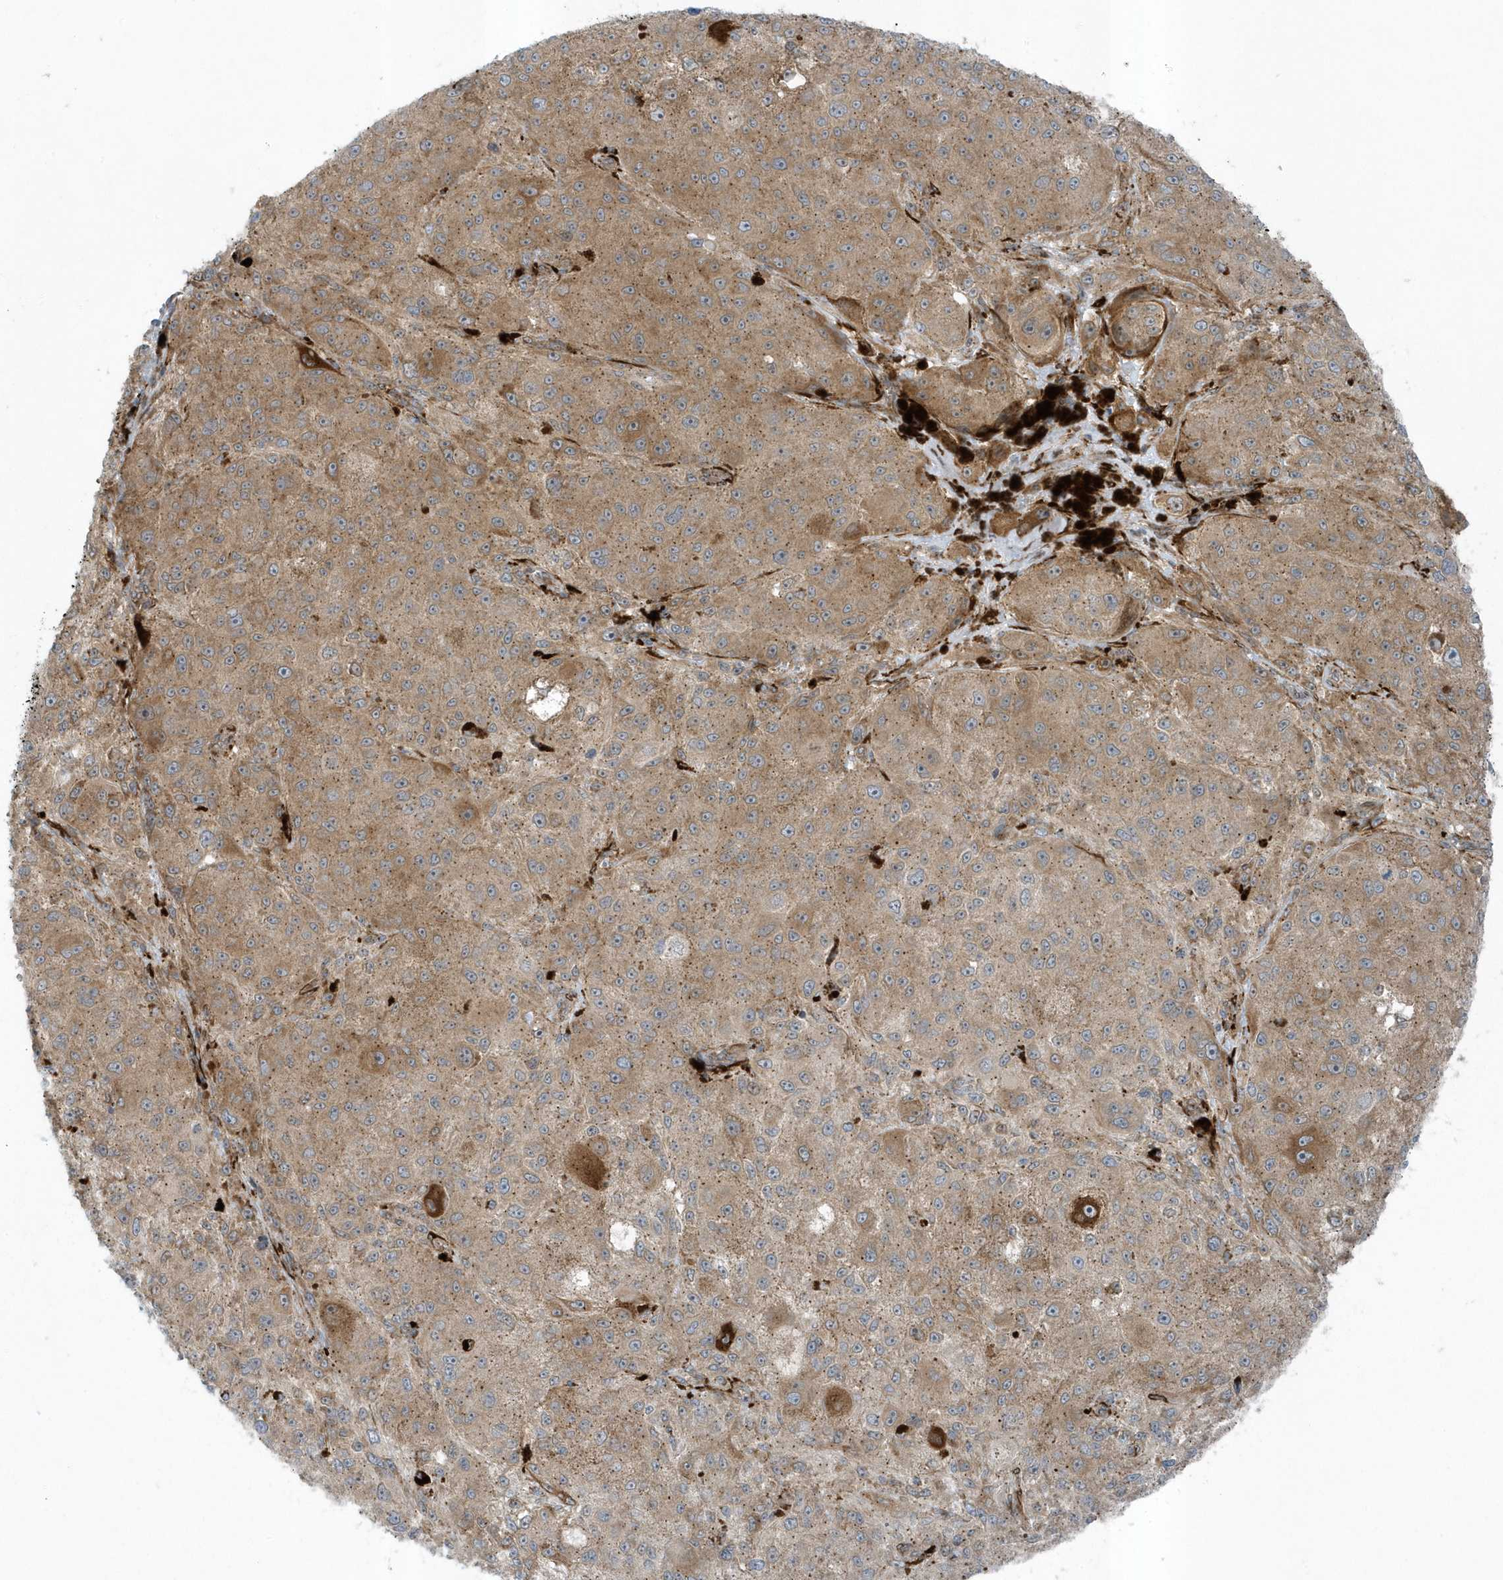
{"staining": {"intensity": "moderate", "quantity": ">75%", "location": "cytoplasmic/membranous"}, "tissue": "melanoma", "cell_type": "Tumor cells", "image_type": "cancer", "snomed": [{"axis": "morphology", "description": "Necrosis, NOS"}, {"axis": "morphology", "description": "Malignant melanoma, NOS"}, {"axis": "topography", "description": "Skin"}], "caption": "About >75% of tumor cells in malignant melanoma demonstrate moderate cytoplasmic/membranous protein expression as visualized by brown immunohistochemical staining.", "gene": "FAM98A", "patient": {"sex": "female", "age": 87}}